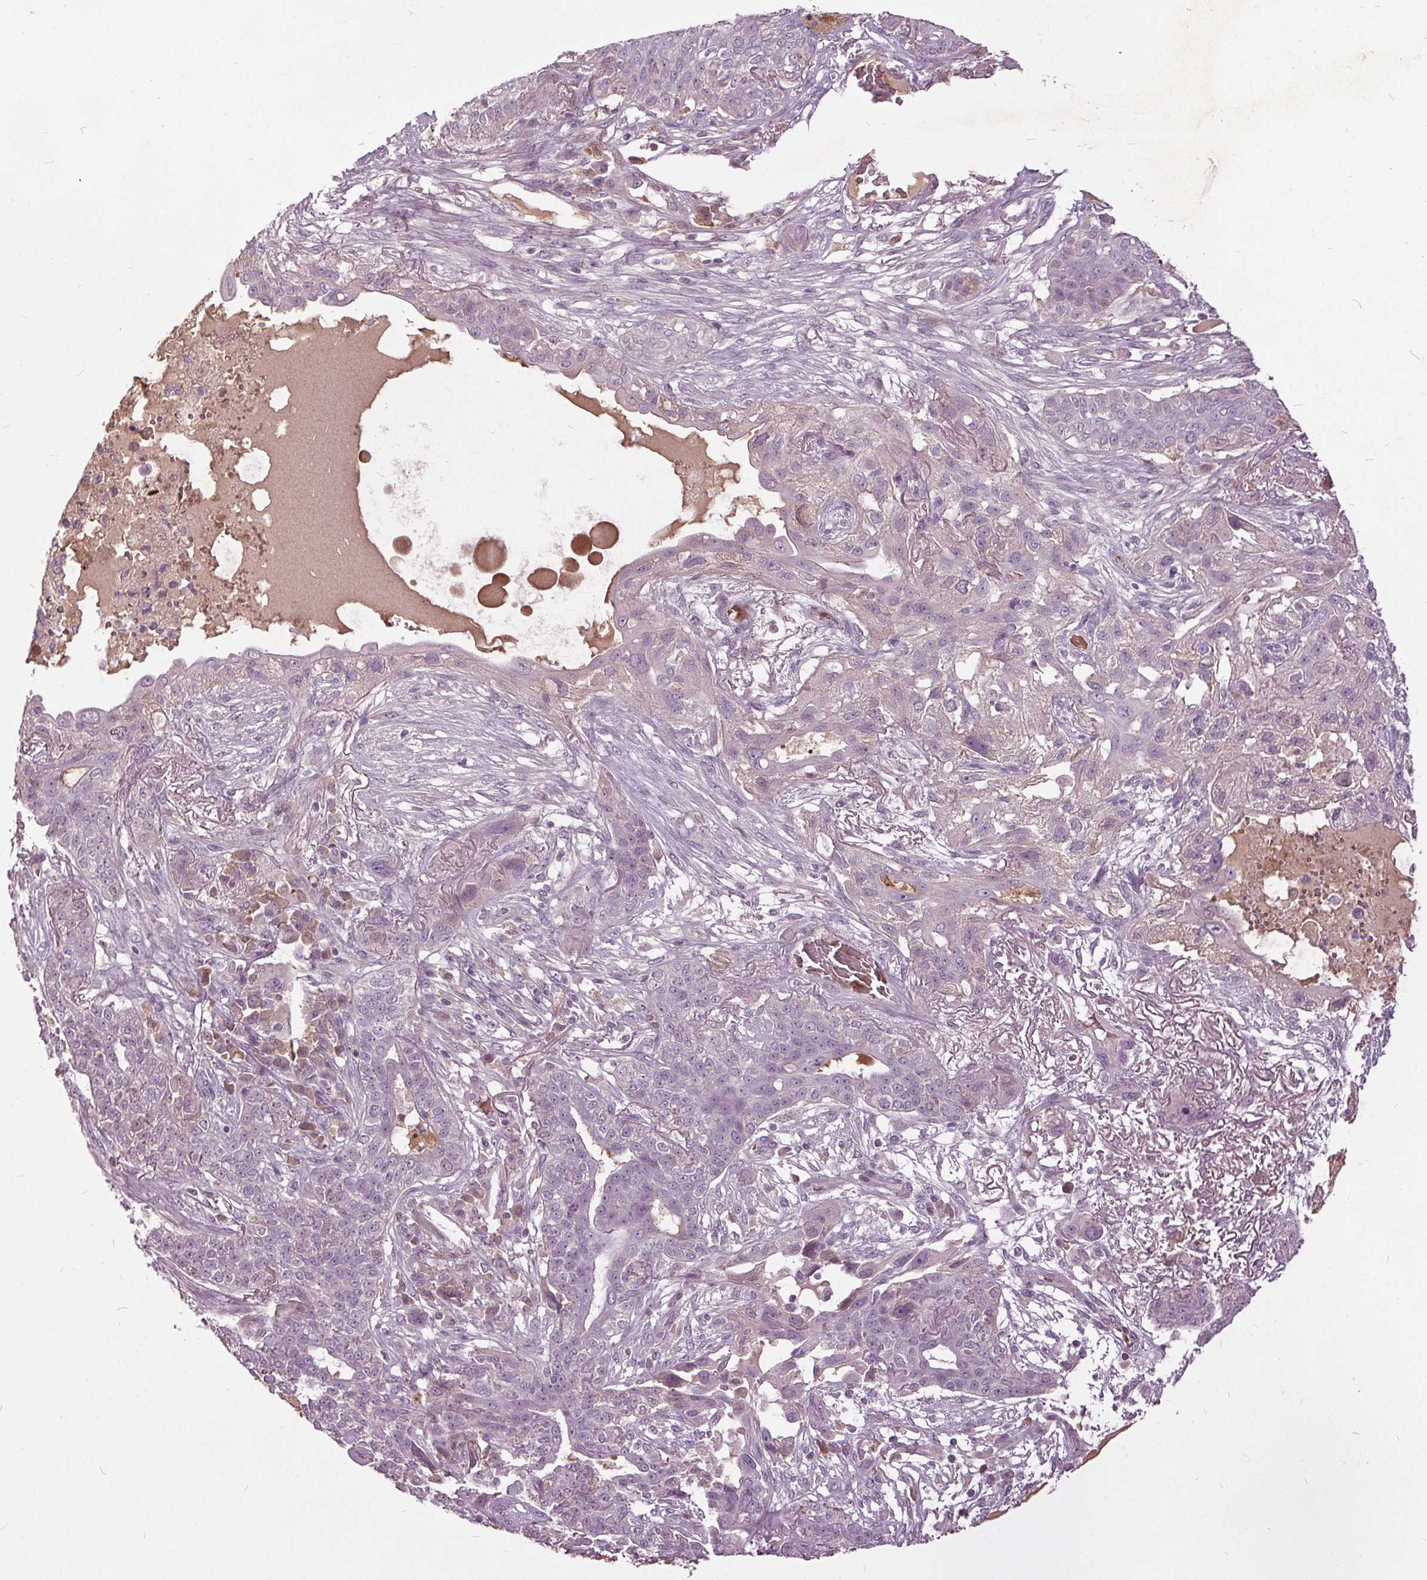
{"staining": {"intensity": "negative", "quantity": "none", "location": "none"}, "tissue": "lung cancer", "cell_type": "Tumor cells", "image_type": "cancer", "snomed": [{"axis": "morphology", "description": "Squamous cell carcinoma, NOS"}, {"axis": "topography", "description": "Lung"}], "caption": "An image of squamous cell carcinoma (lung) stained for a protein shows no brown staining in tumor cells.", "gene": "PDGFD", "patient": {"sex": "female", "age": 70}}